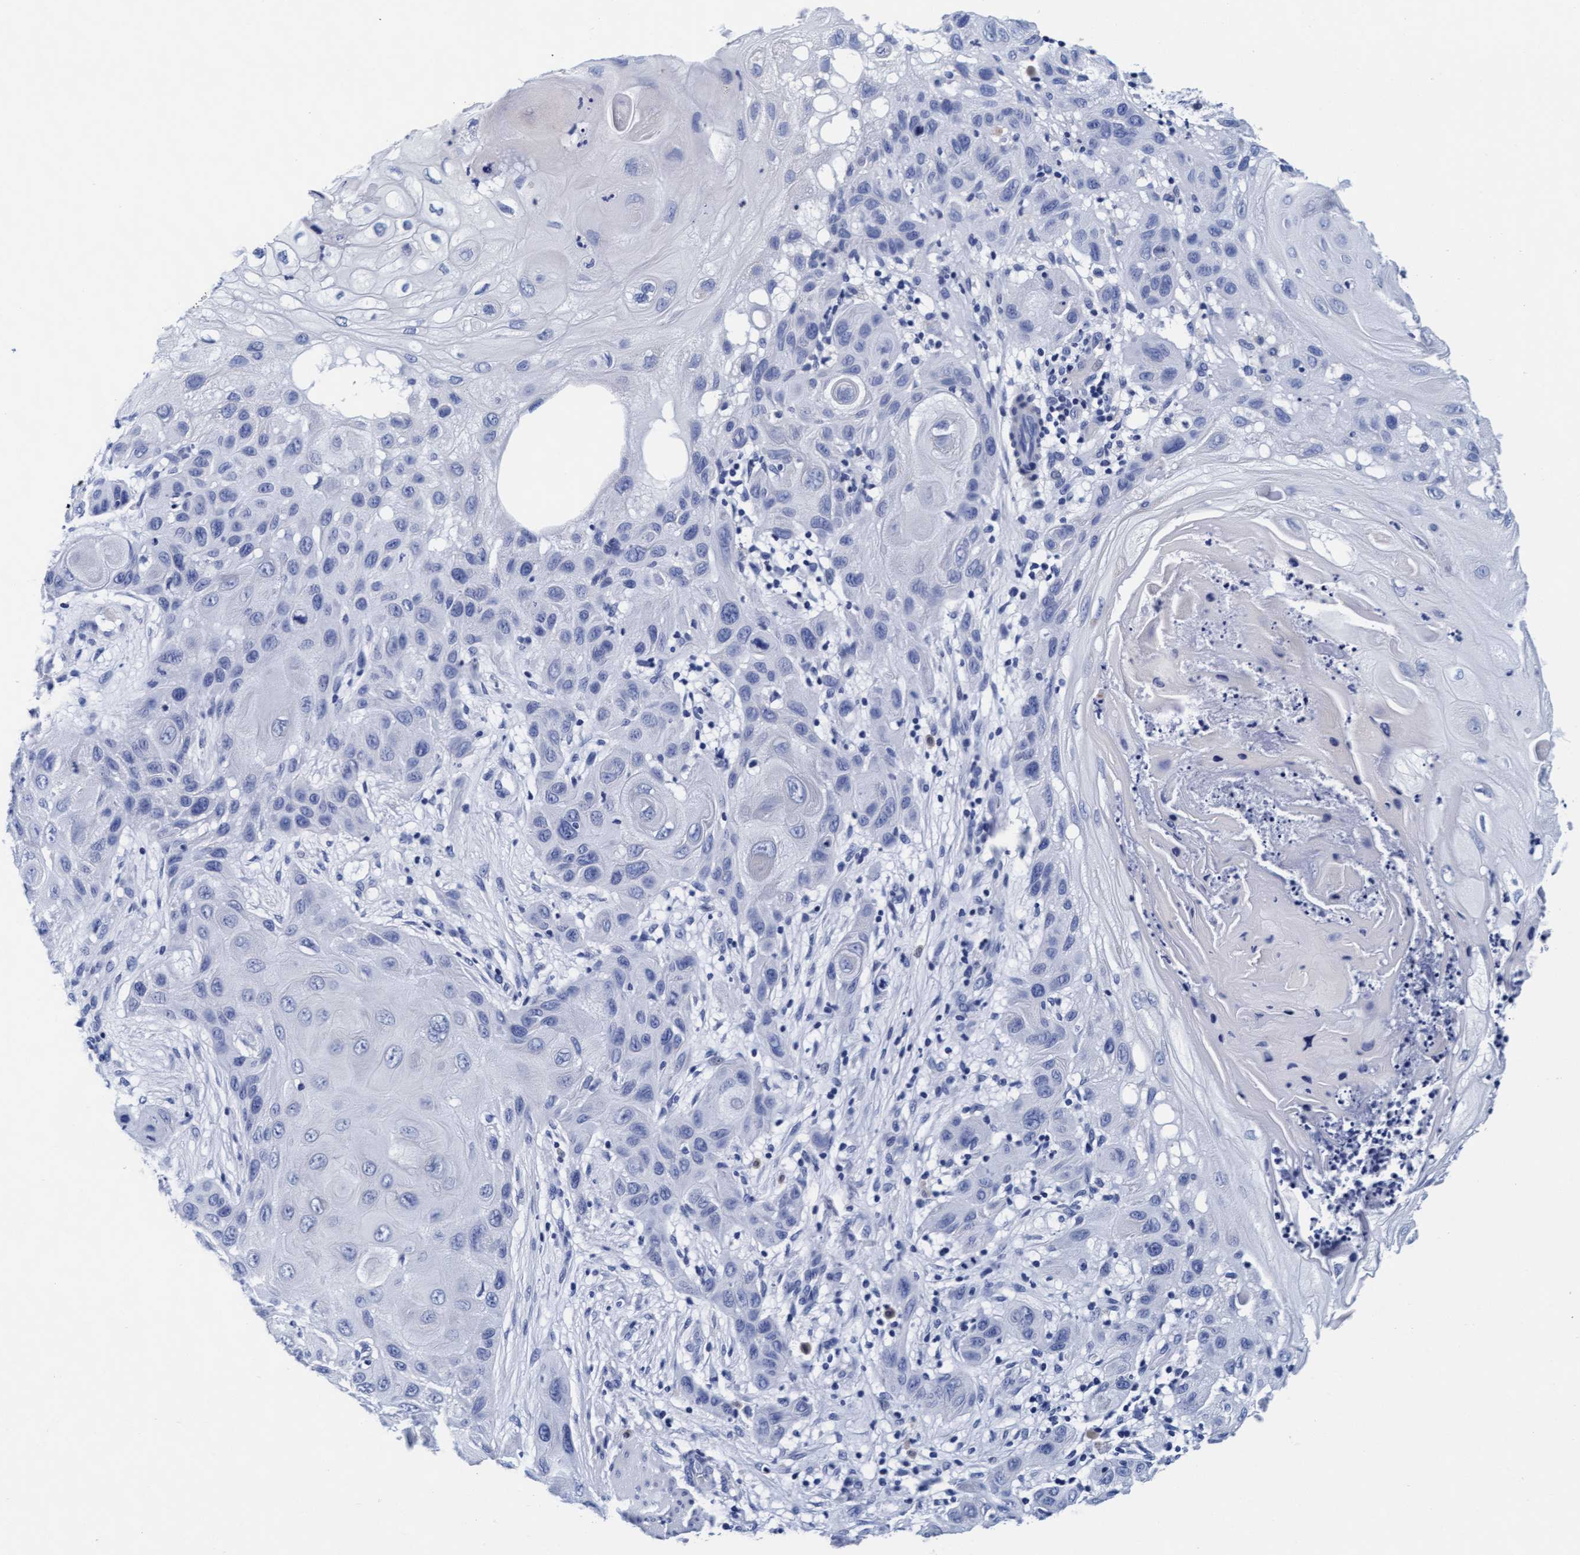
{"staining": {"intensity": "negative", "quantity": "none", "location": "none"}, "tissue": "skin cancer", "cell_type": "Tumor cells", "image_type": "cancer", "snomed": [{"axis": "morphology", "description": "Squamous cell carcinoma, NOS"}, {"axis": "topography", "description": "Skin"}], "caption": "An immunohistochemistry (IHC) micrograph of skin squamous cell carcinoma is shown. There is no staining in tumor cells of skin squamous cell carcinoma.", "gene": "ARSG", "patient": {"sex": "female", "age": 96}}